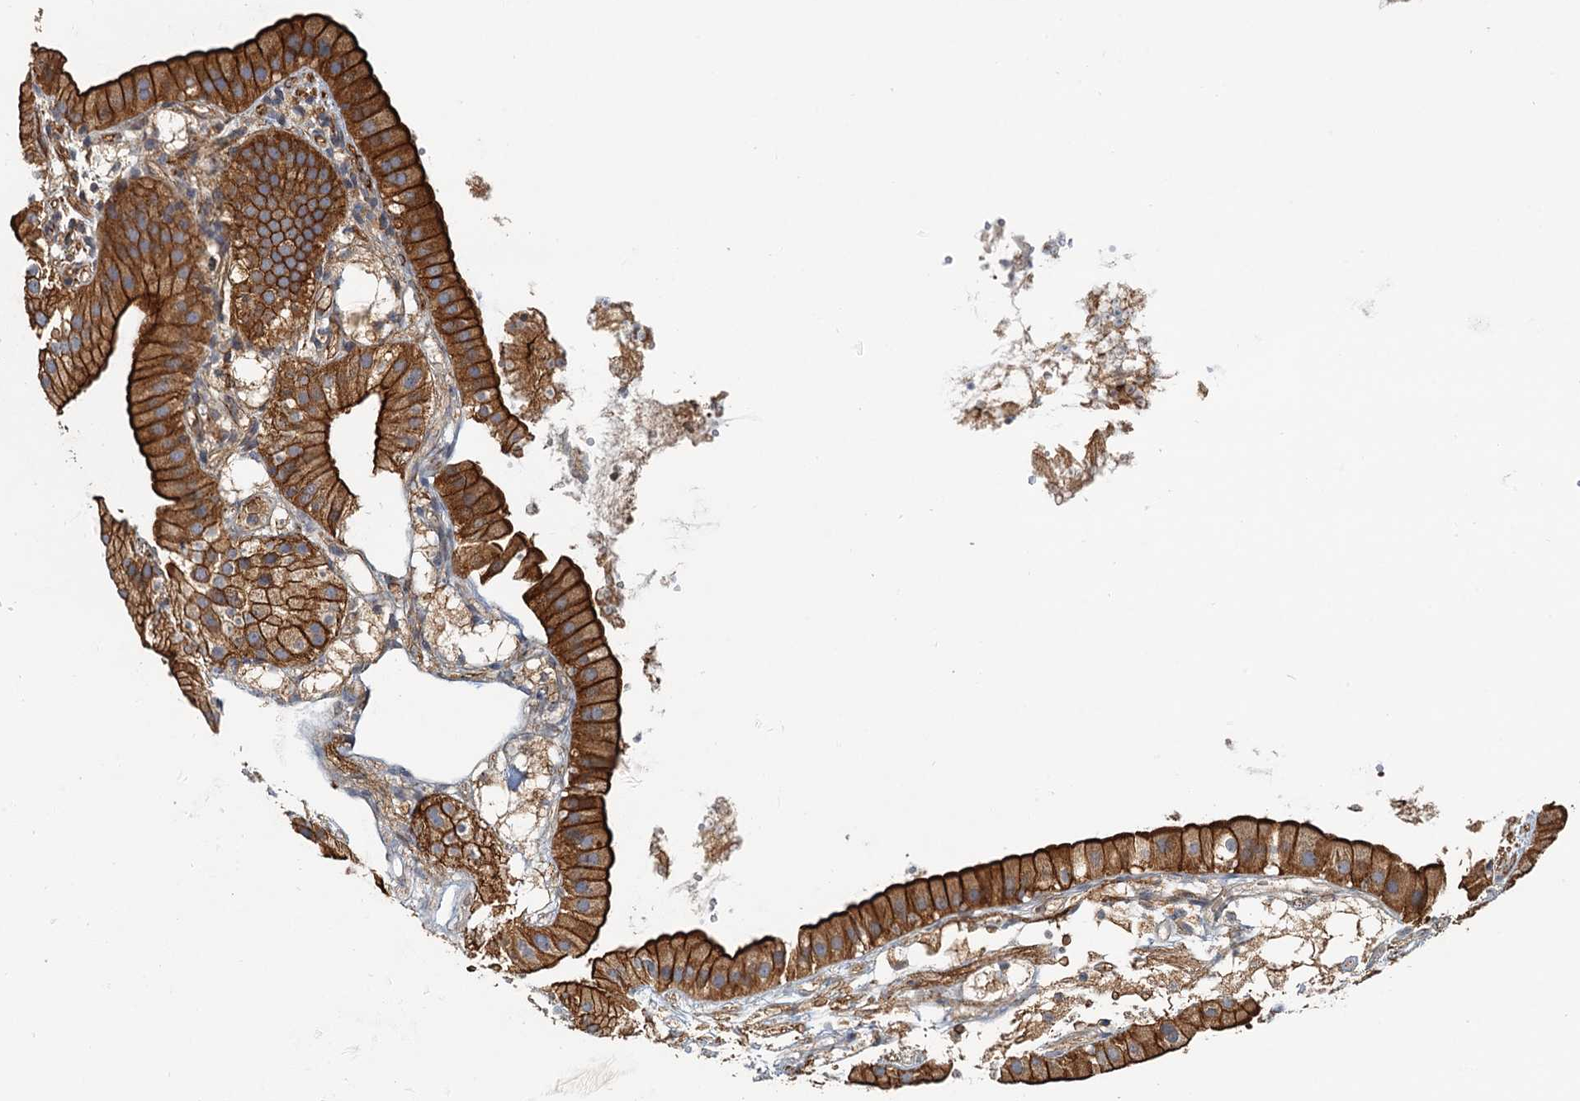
{"staining": {"intensity": "strong", "quantity": ">75%", "location": "cytoplasmic/membranous"}, "tissue": "gallbladder", "cell_type": "Glandular cells", "image_type": "normal", "snomed": [{"axis": "morphology", "description": "Normal tissue, NOS"}, {"axis": "topography", "description": "Gallbladder"}], "caption": "Strong cytoplasmic/membranous staining is present in approximately >75% of glandular cells in benign gallbladder.", "gene": "NIPAL3", "patient": {"sex": "male", "age": 55}}